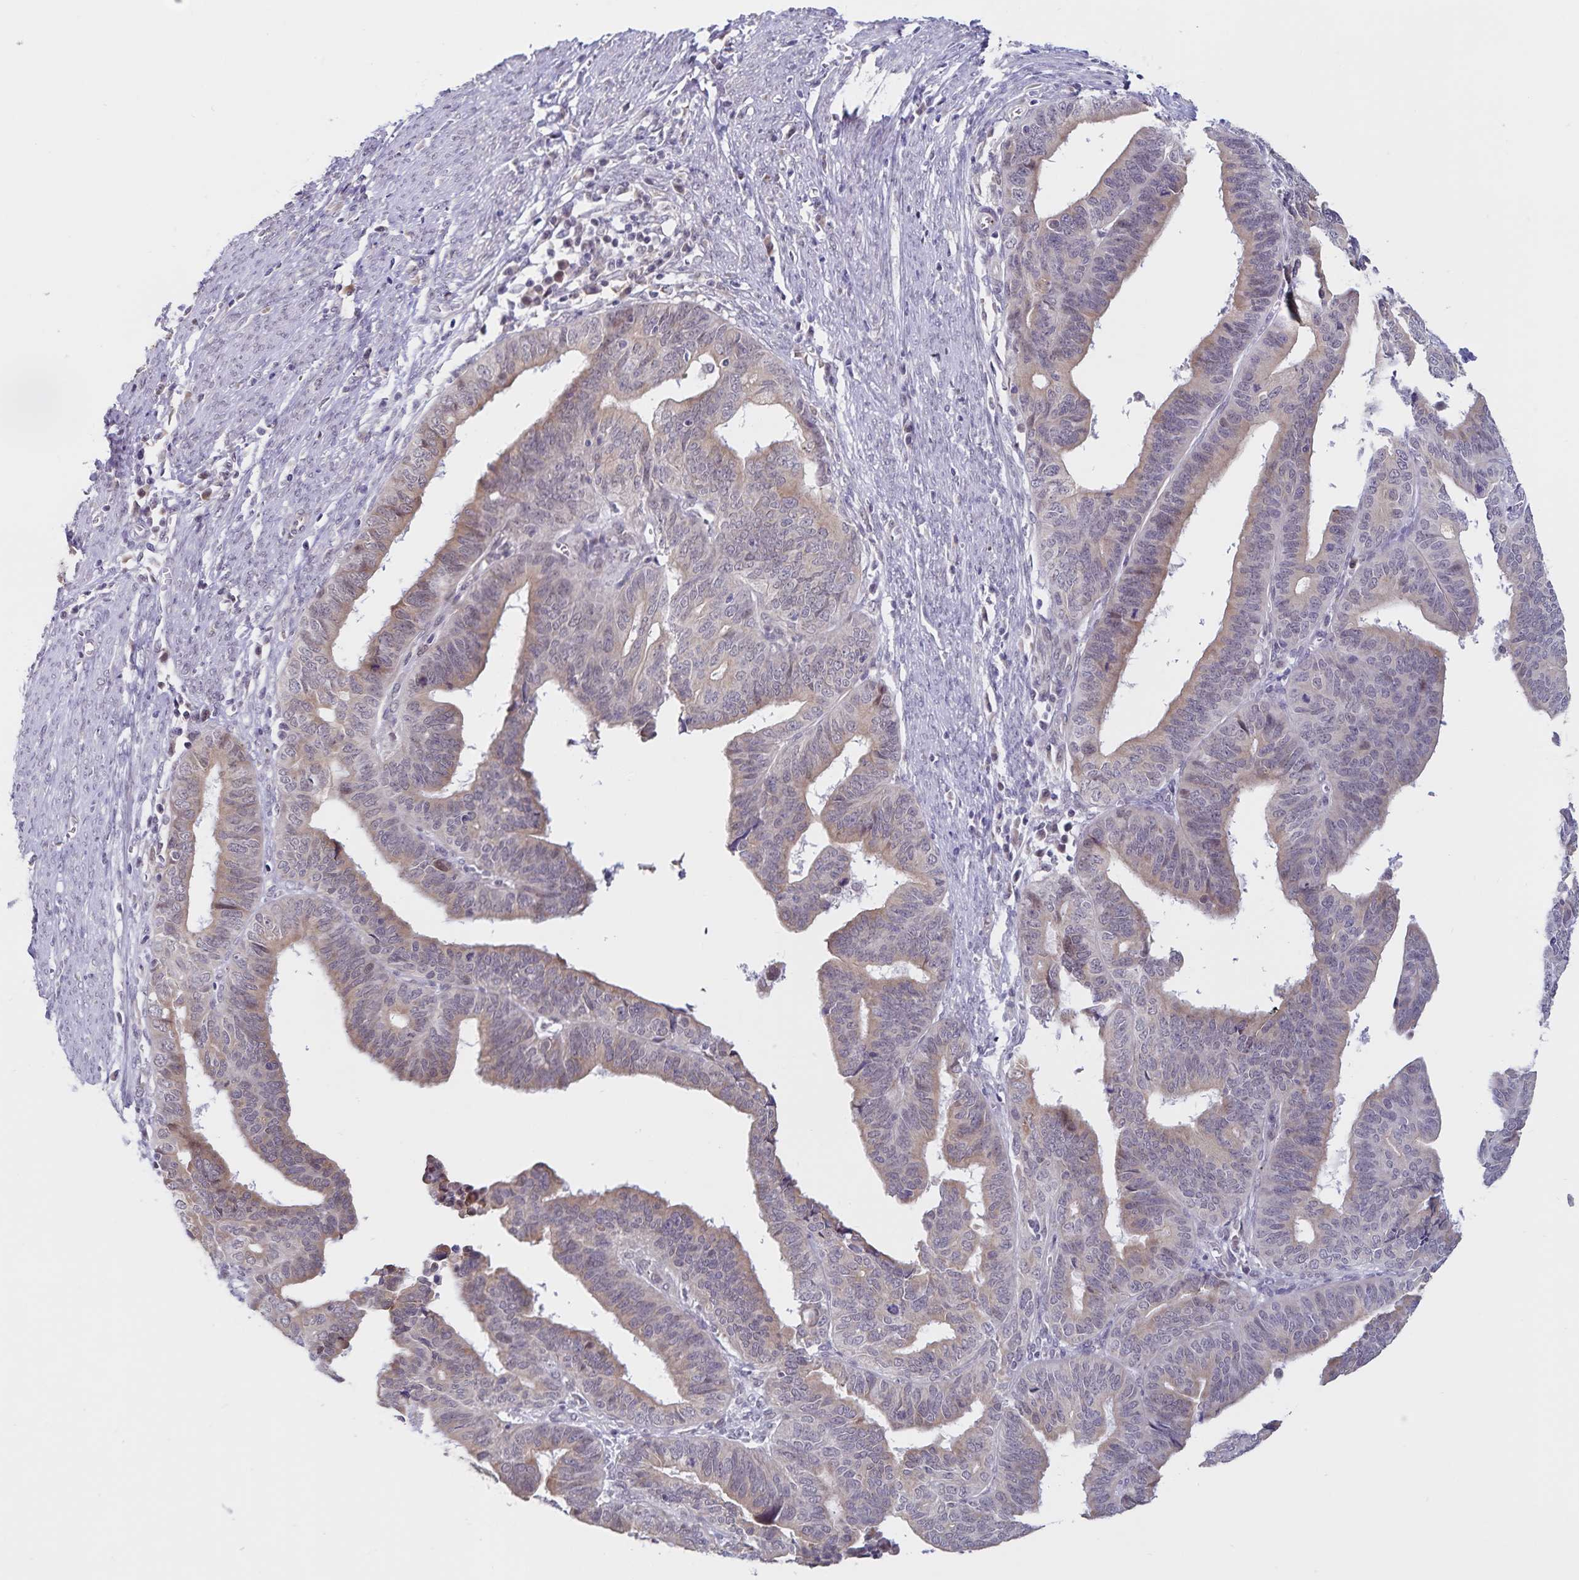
{"staining": {"intensity": "weak", "quantity": "25%-75%", "location": "cytoplasmic/membranous"}, "tissue": "endometrial cancer", "cell_type": "Tumor cells", "image_type": "cancer", "snomed": [{"axis": "morphology", "description": "Adenocarcinoma, NOS"}, {"axis": "topography", "description": "Endometrium"}], "caption": "Human endometrial cancer stained with a brown dye exhibits weak cytoplasmic/membranous positive positivity in approximately 25%-75% of tumor cells.", "gene": "ATP2A2", "patient": {"sex": "female", "age": 65}}